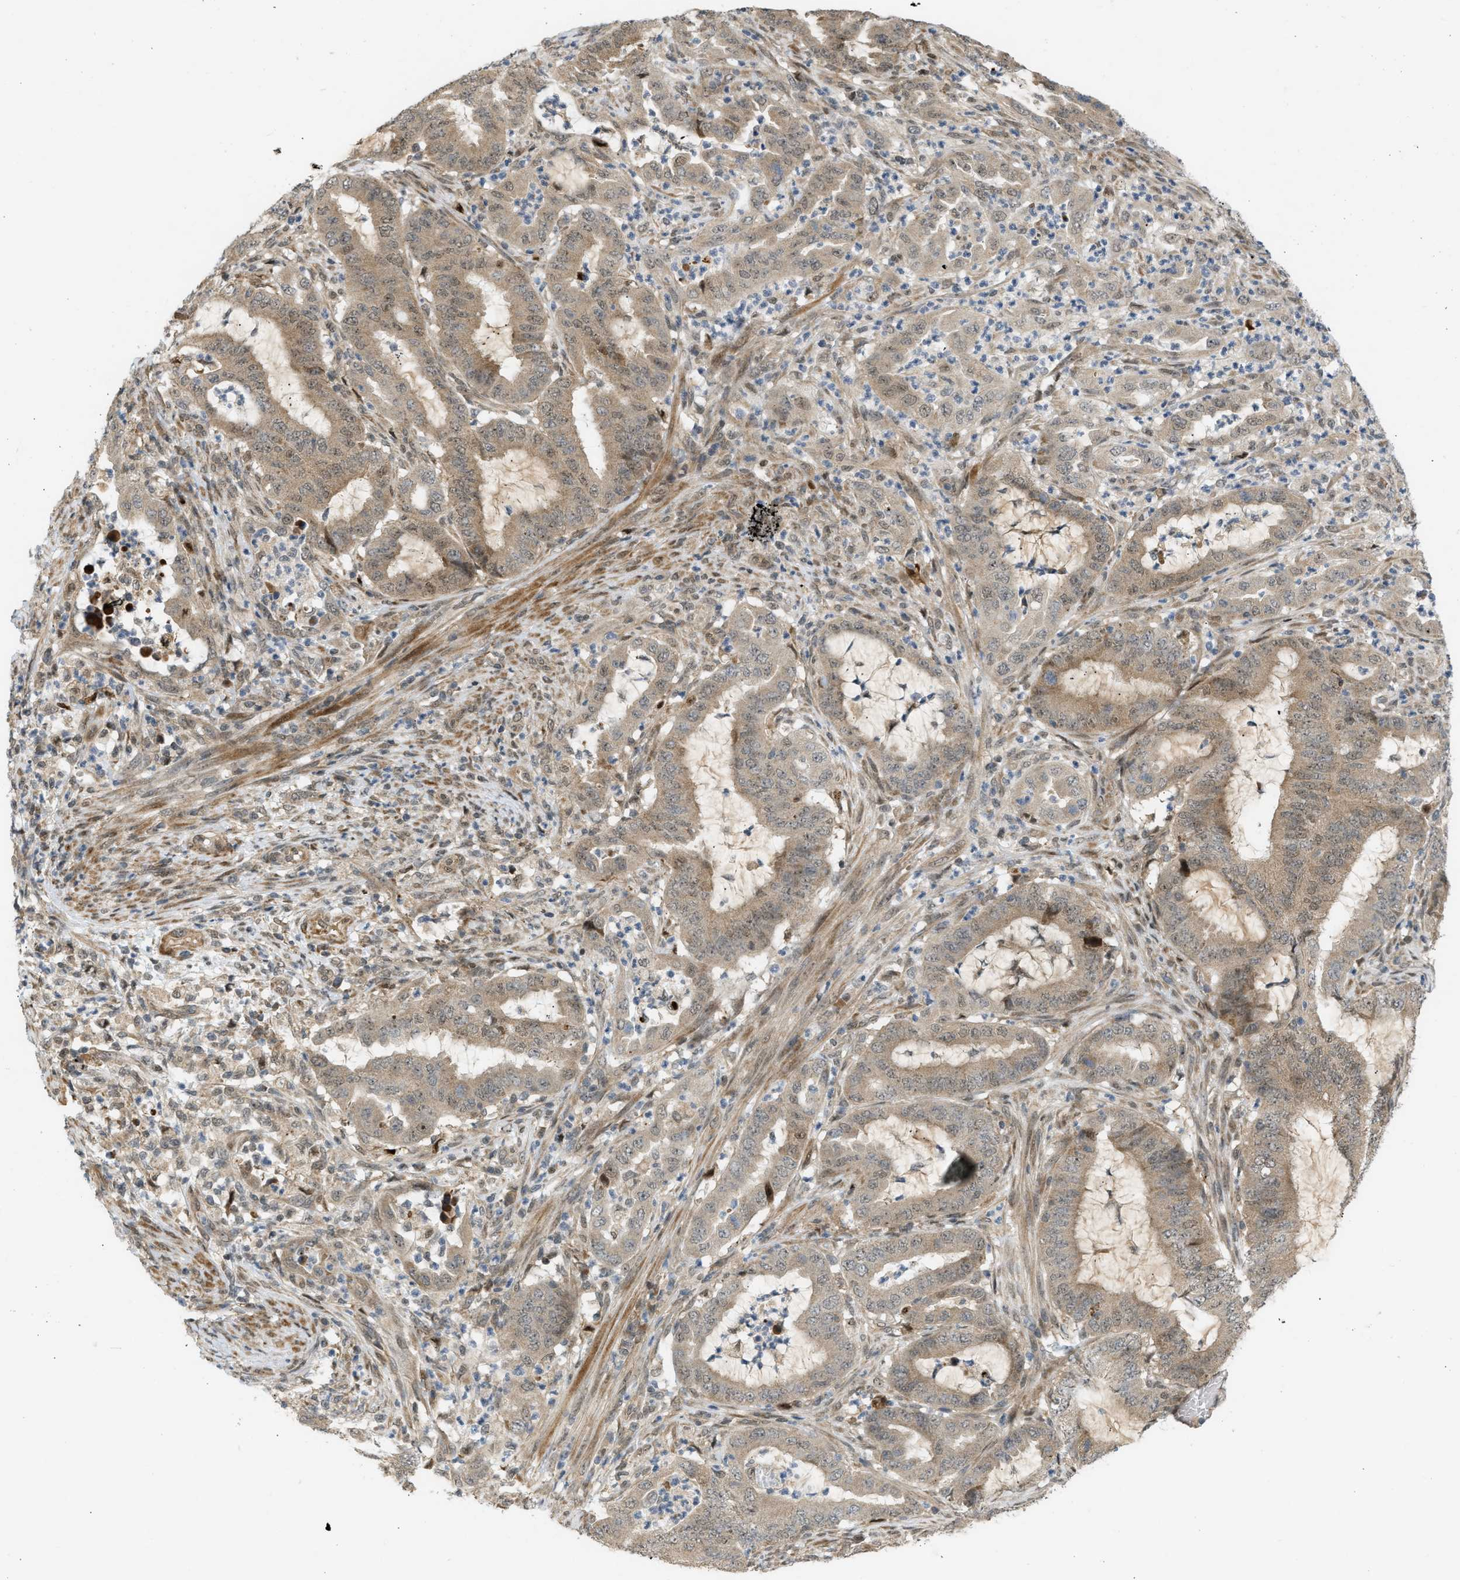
{"staining": {"intensity": "weak", "quantity": ">75%", "location": "cytoplasmic/membranous"}, "tissue": "endometrial cancer", "cell_type": "Tumor cells", "image_type": "cancer", "snomed": [{"axis": "morphology", "description": "Adenocarcinoma, NOS"}, {"axis": "topography", "description": "Endometrium"}], "caption": "The image displays a brown stain indicating the presence of a protein in the cytoplasmic/membranous of tumor cells in endometrial cancer.", "gene": "BAG1", "patient": {"sex": "female", "age": 70}}